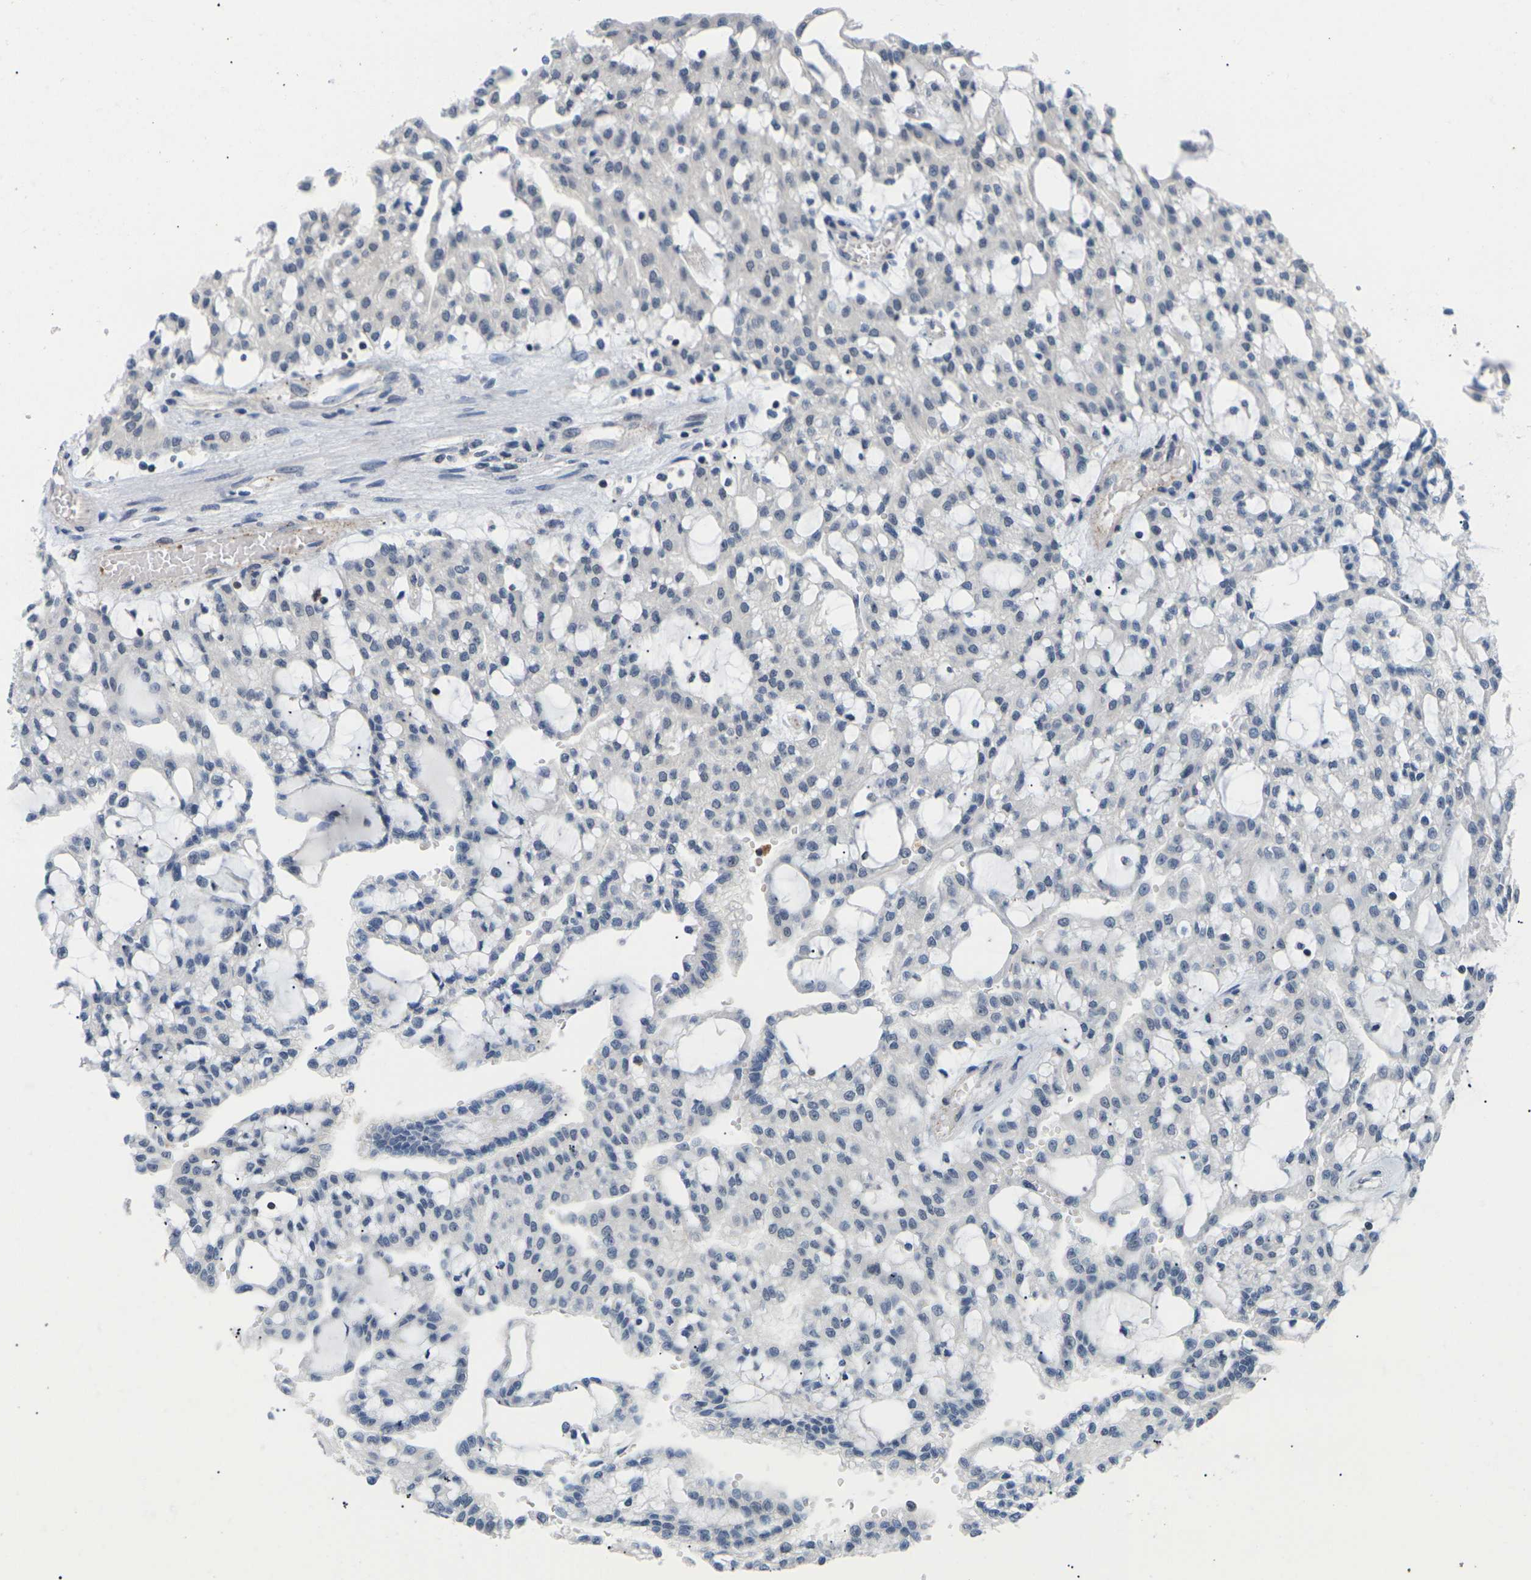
{"staining": {"intensity": "negative", "quantity": "none", "location": "none"}, "tissue": "renal cancer", "cell_type": "Tumor cells", "image_type": "cancer", "snomed": [{"axis": "morphology", "description": "Adenocarcinoma, NOS"}, {"axis": "topography", "description": "Kidney"}], "caption": "DAB (3,3'-diaminobenzidine) immunohistochemical staining of adenocarcinoma (renal) demonstrates no significant expression in tumor cells.", "gene": "RPS6KA3", "patient": {"sex": "male", "age": 63}}